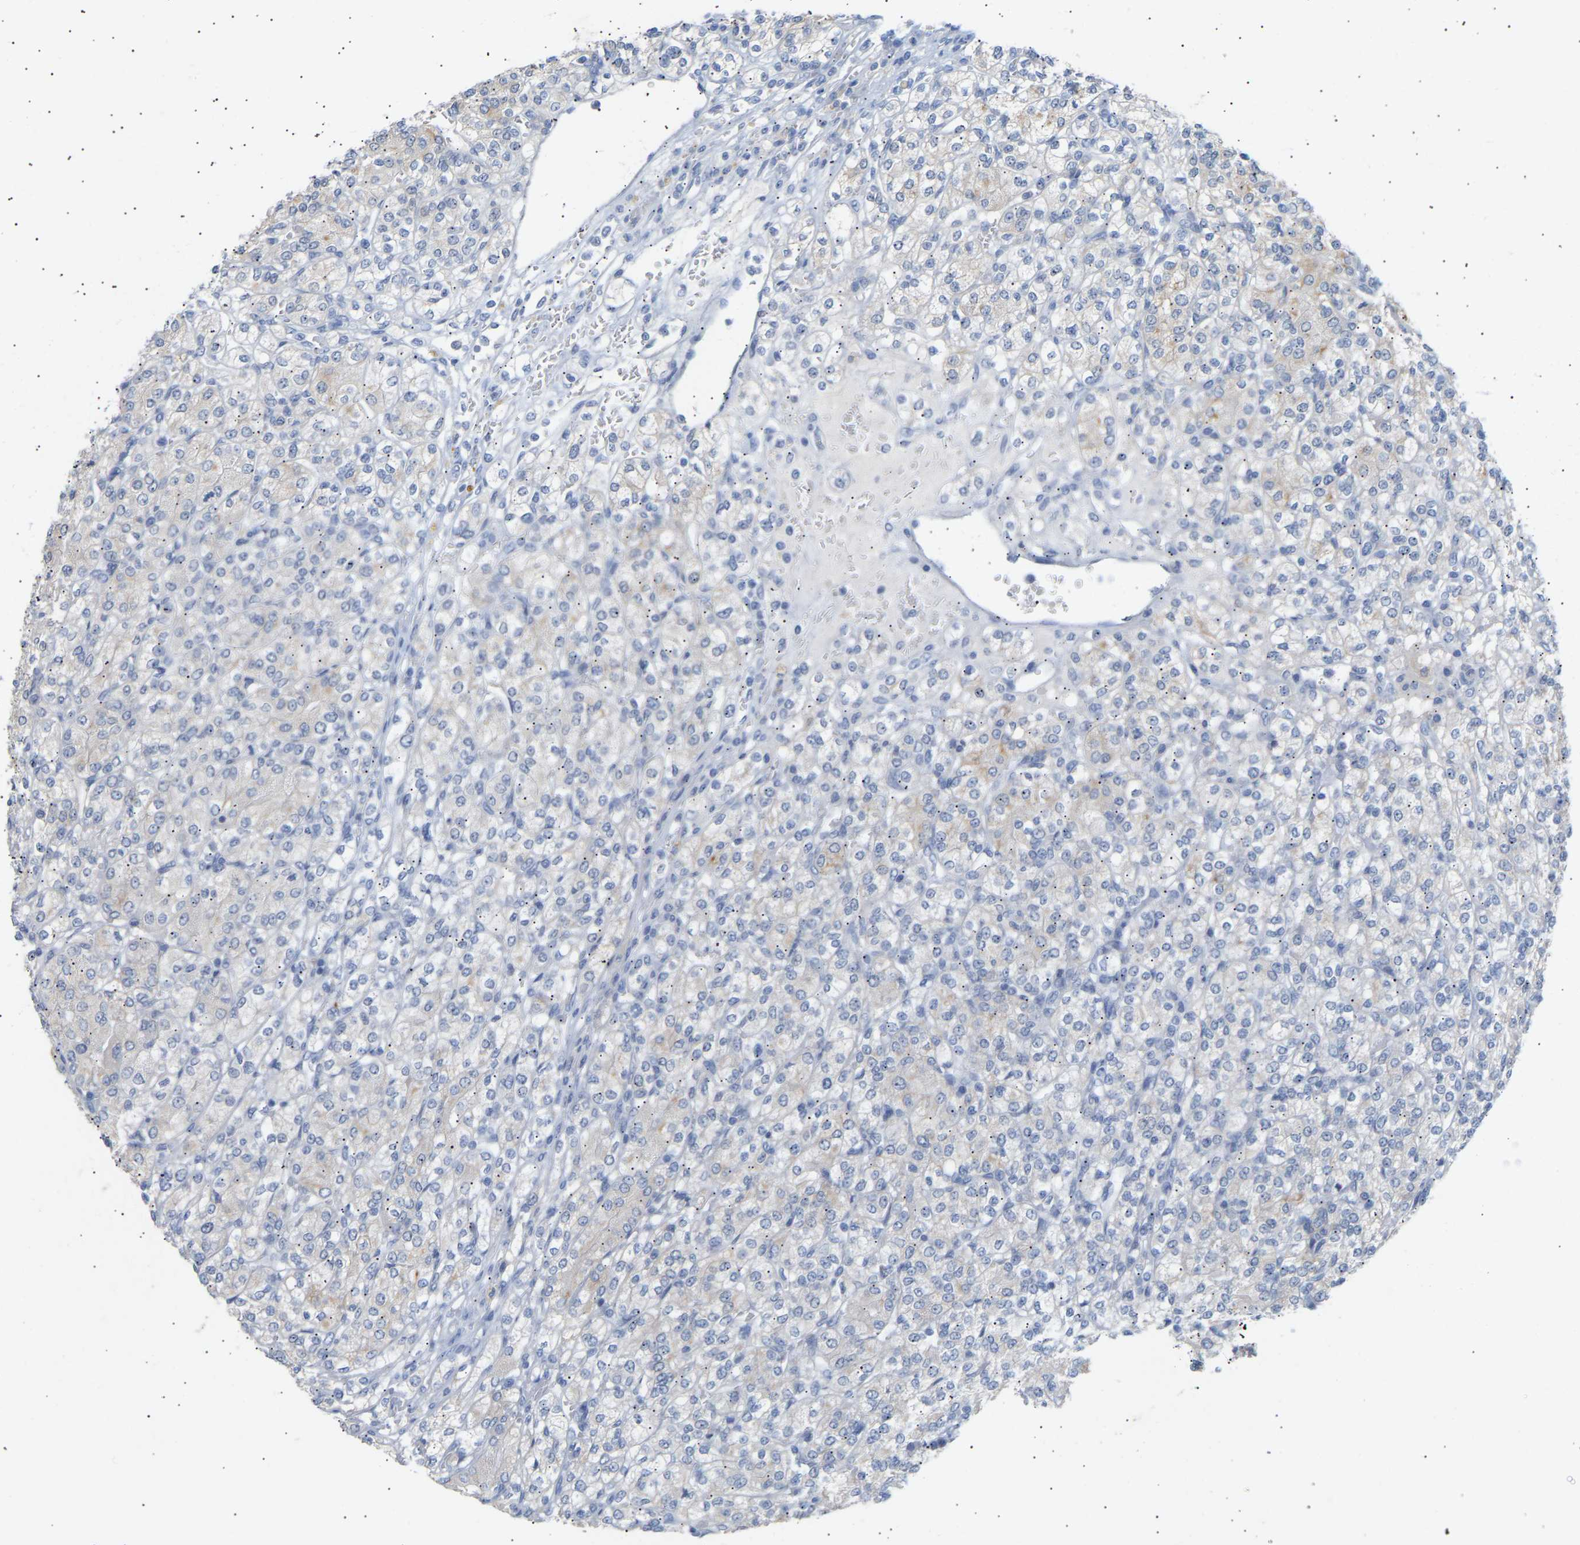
{"staining": {"intensity": "weak", "quantity": "<25%", "location": "cytoplasmic/membranous"}, "tissue": "renal cancer", "cell_type": "Tumor cells", "image_type": "cancer", "snomed": [{"axis": "morphology", "description": "Adenocarcinoma, NOS"}, {"axis": "topography", "description": "Kidney"}], "caption": "High magnification brightfield microscopy of renal cancer (adenocarcinoma) stained with DAB (3,3'-diaminobenzidine) (brown) and counterstained with hematoxylin (blue): tumor cells show no significant expression.", "gene": "PEX1", "patient": {"sex": "male", "age": 77}}